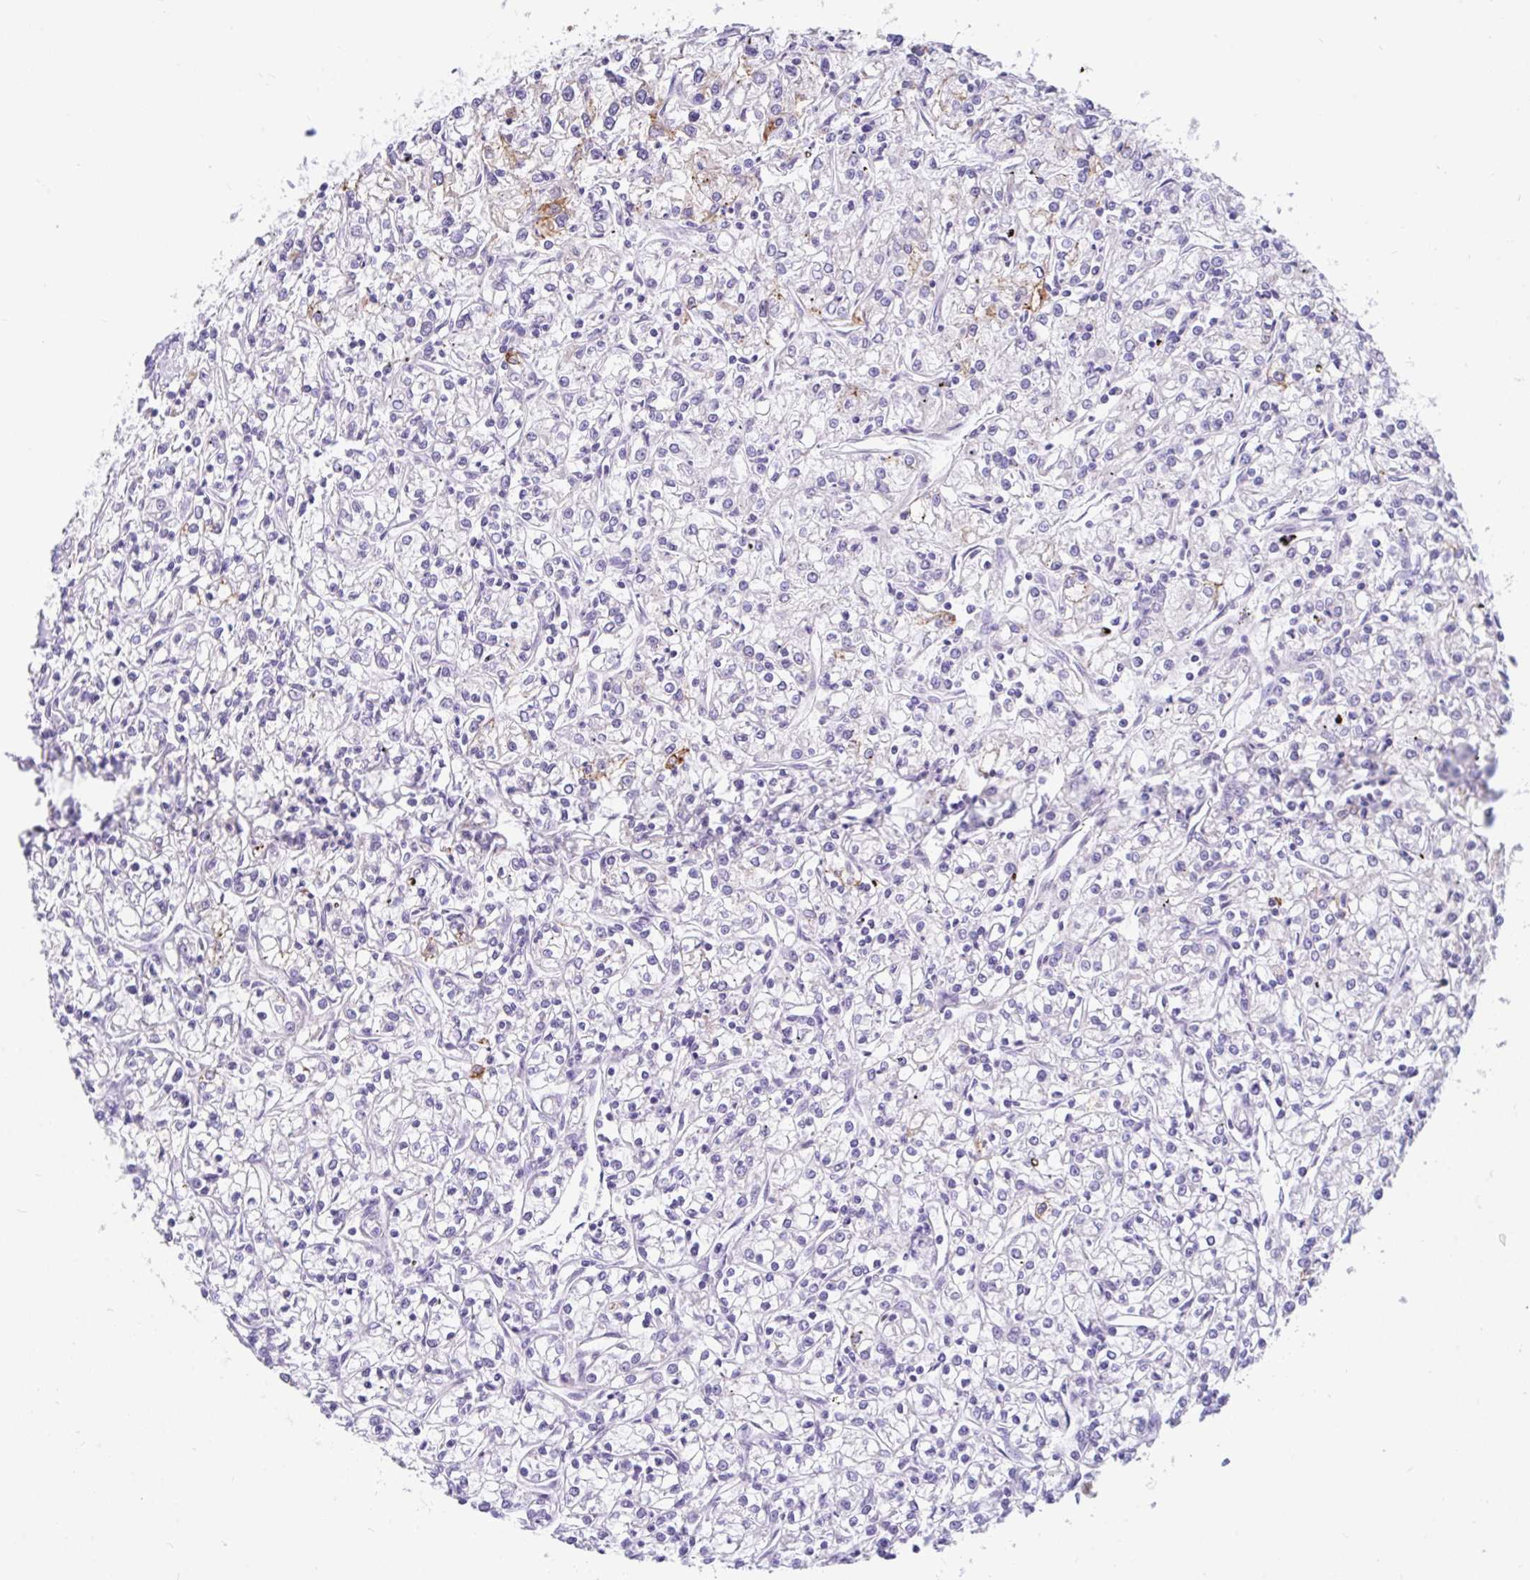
{"staining": {"intensity": "moderate", "quantity": "<25%", "location": "cytoplasmic/membranous"}, "tissue": "renal cancer", "cell_type": "Tumor cells", "image_type": "cancer", "snomed": [{"axis": "morphology", "description": "Adenocarcinoma, NOS"}, {"axis": "topography", "description": "Kidney"}], "caption": "Renal adenocarcinoma tissue reveals moderate cytoplasmic/membranous staining in about <25% of tumor cells, visualized by immunohistochemistry.", "gene": "KIAA2013", "patient": {"sex": "female", "age": 59}}